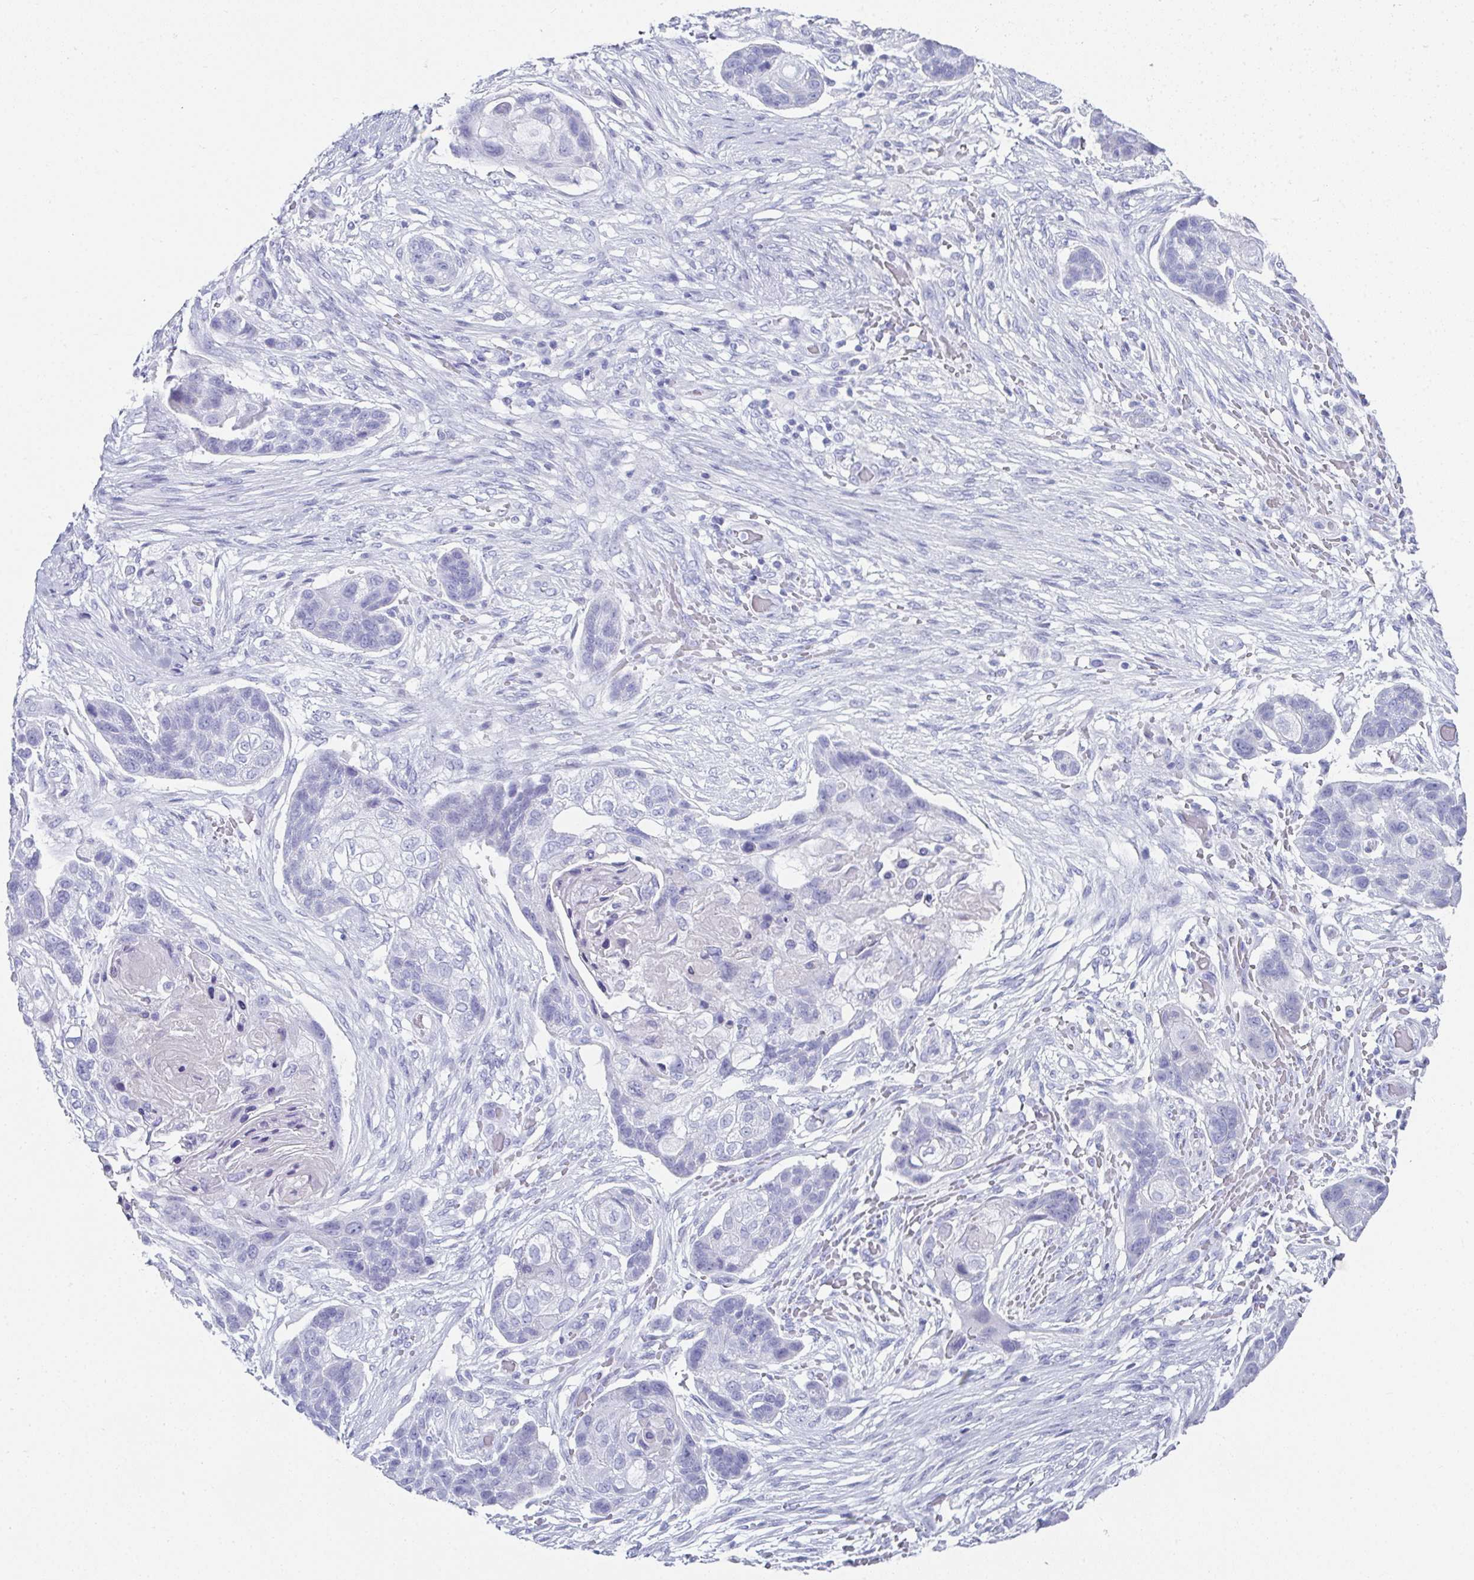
{"staining": {"intensity": "negative", "quantity": "none", "location": "none"}, "tissue": "lung cancer", "cell_type": "Tumor cells", "image_type": "cancer", "snomed": [{"axis": "morphology", "description": "Squamous cell carcinoma, NOS"}, {"axis": "topography", "description": "Lung"}], "caption": "The immunohistochemistry (IHC) histopathology image has no significant expression in tumor cells of lung cancer tissue. (DAB (3,3'-diaminobenzidine) IHC, high magnification).", "gene": "SYCP1", "patient": {"sex": "male", "age": 69}}